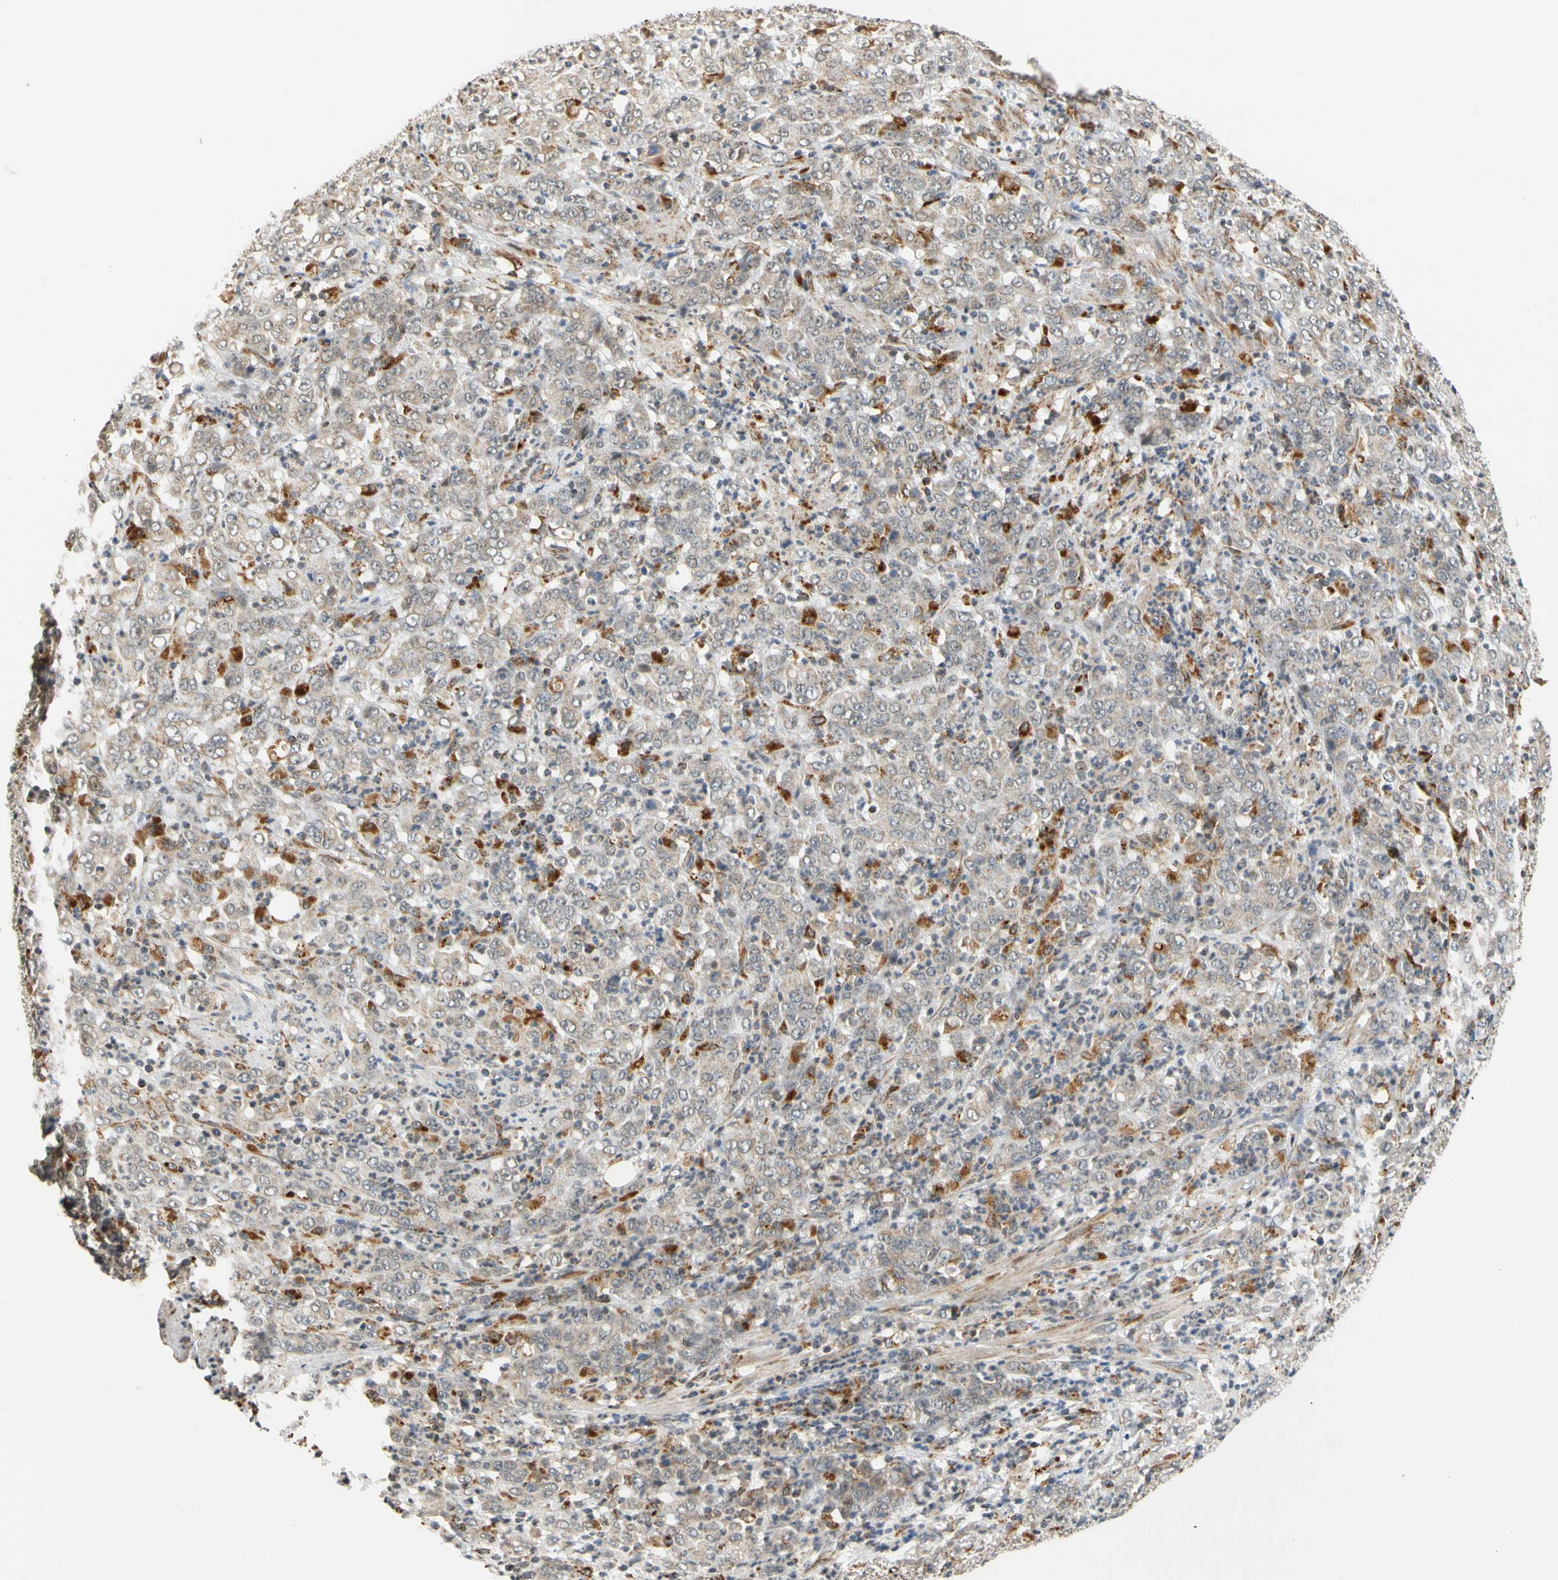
{"staining": {"intensity": "weak", "quantity": "25%-75%", "location": "cytoplasmic/membranous"}, "tissue": "stomach cancer", "cell_type": "Tumor cells", "image_type": "cancer", "snomed": [{"axis": "morphology", "description": "Adenocarcinoma, NOS"}, {"axis": "topography", "description": "Stomach, lower"}], "caption": "This photomicrograph displays IHC staining of stomach cancer (adenocarcinoma), with low weak cytoplasmic/membranous staining in about 25%-75% of tumor cells.", "gene": "SFXN3", "patient": {"sex": "female", "age": 71}}